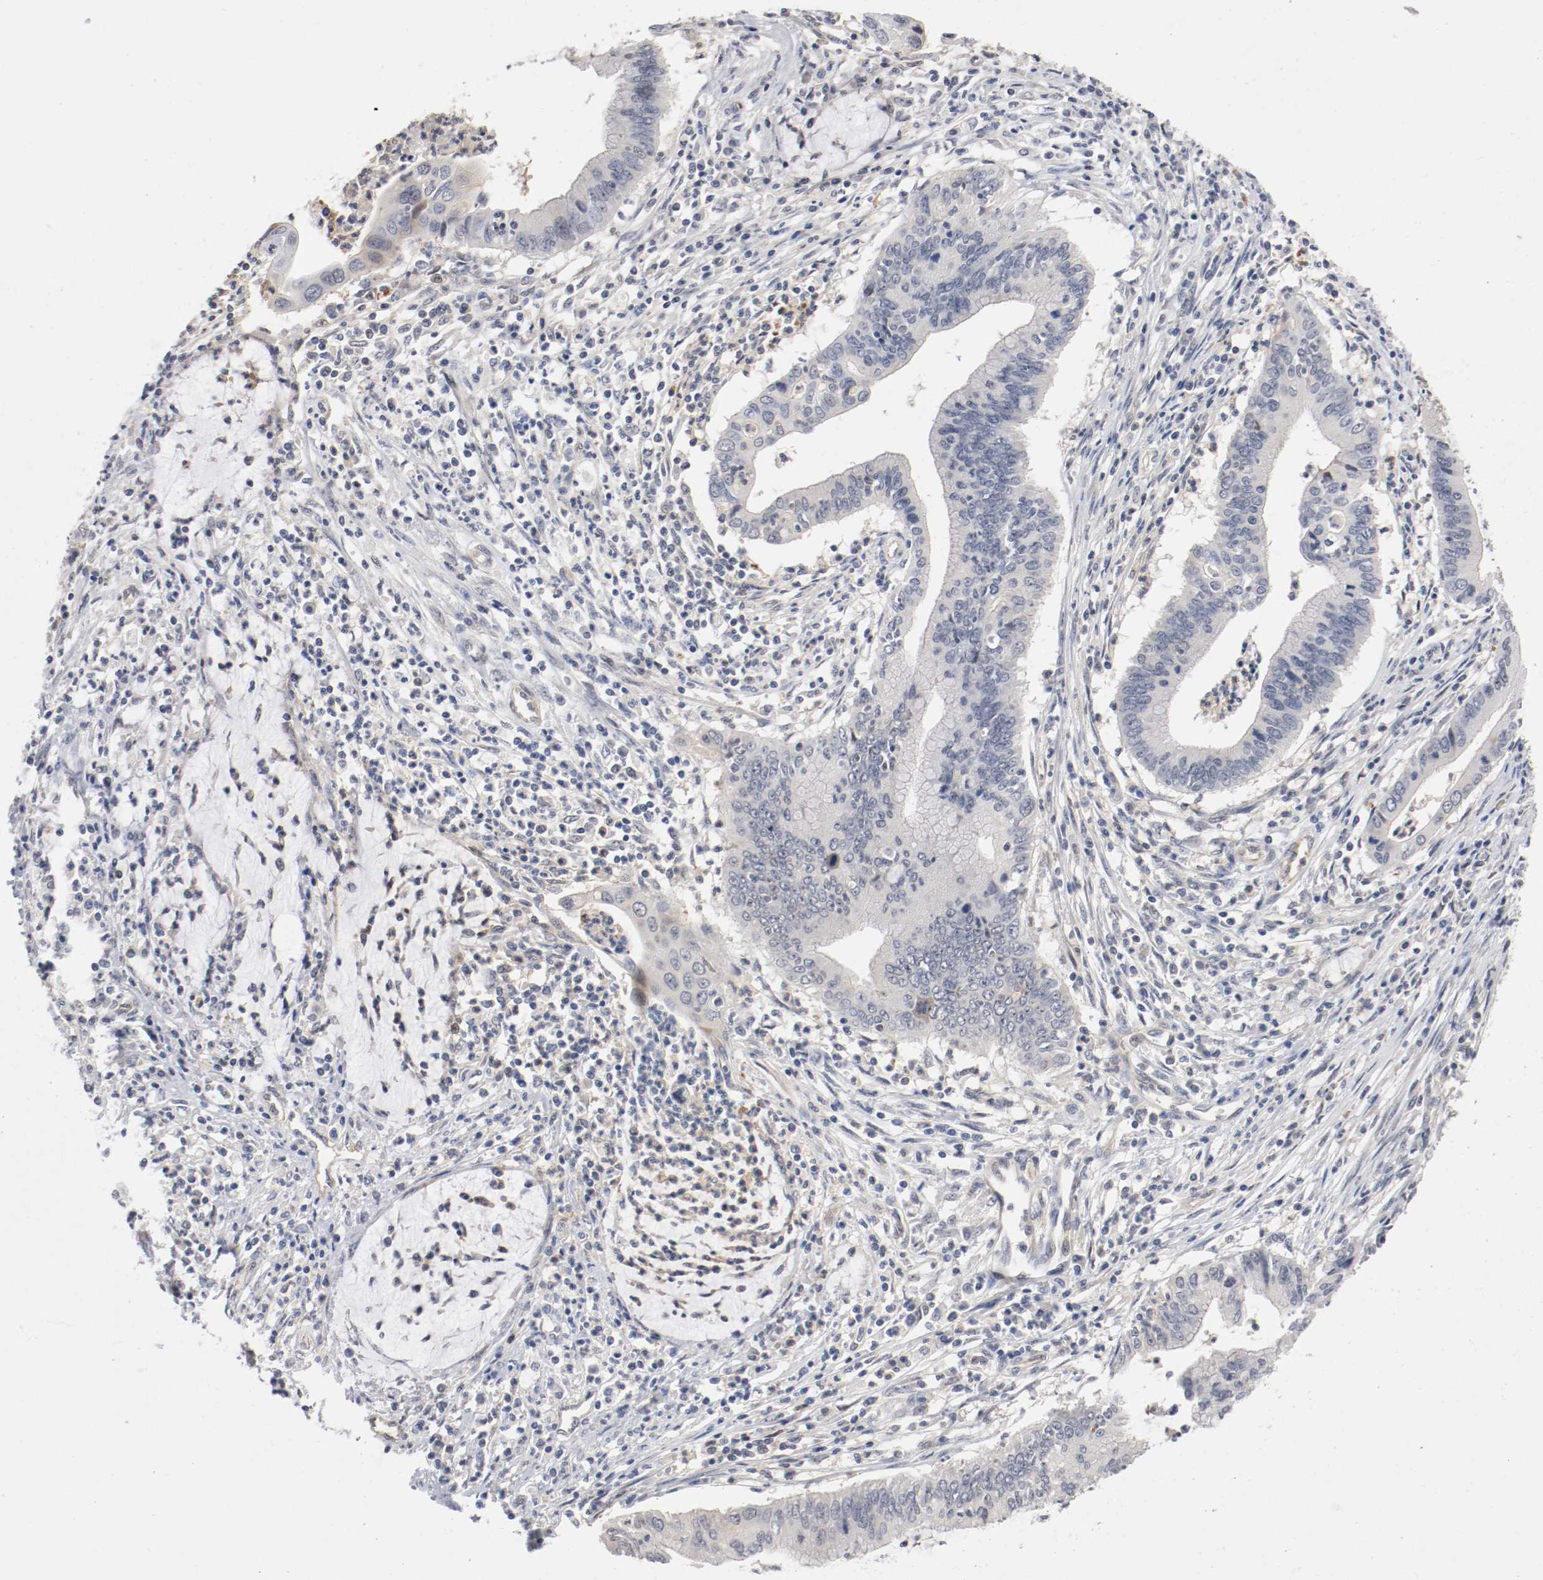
{"staining": {"intensity": "negative", "quantity": "none", "location": "none"}, "tissue": "cervical cancer", "cell_type": "Tumor cells", "image_type": "cancer", "snomed": [{"axis": "morphology", "description": "Adenocarcinoma, NOS"}, {"axis": "topography", "description": "Cervix"}], "caption": "This is a photomicrograph of IHC staining of cervical adenocarcinoma, which shows no staining in tumor cells.", "gene": "RBM23", "patient": {"sex": "female", "age": 36}}